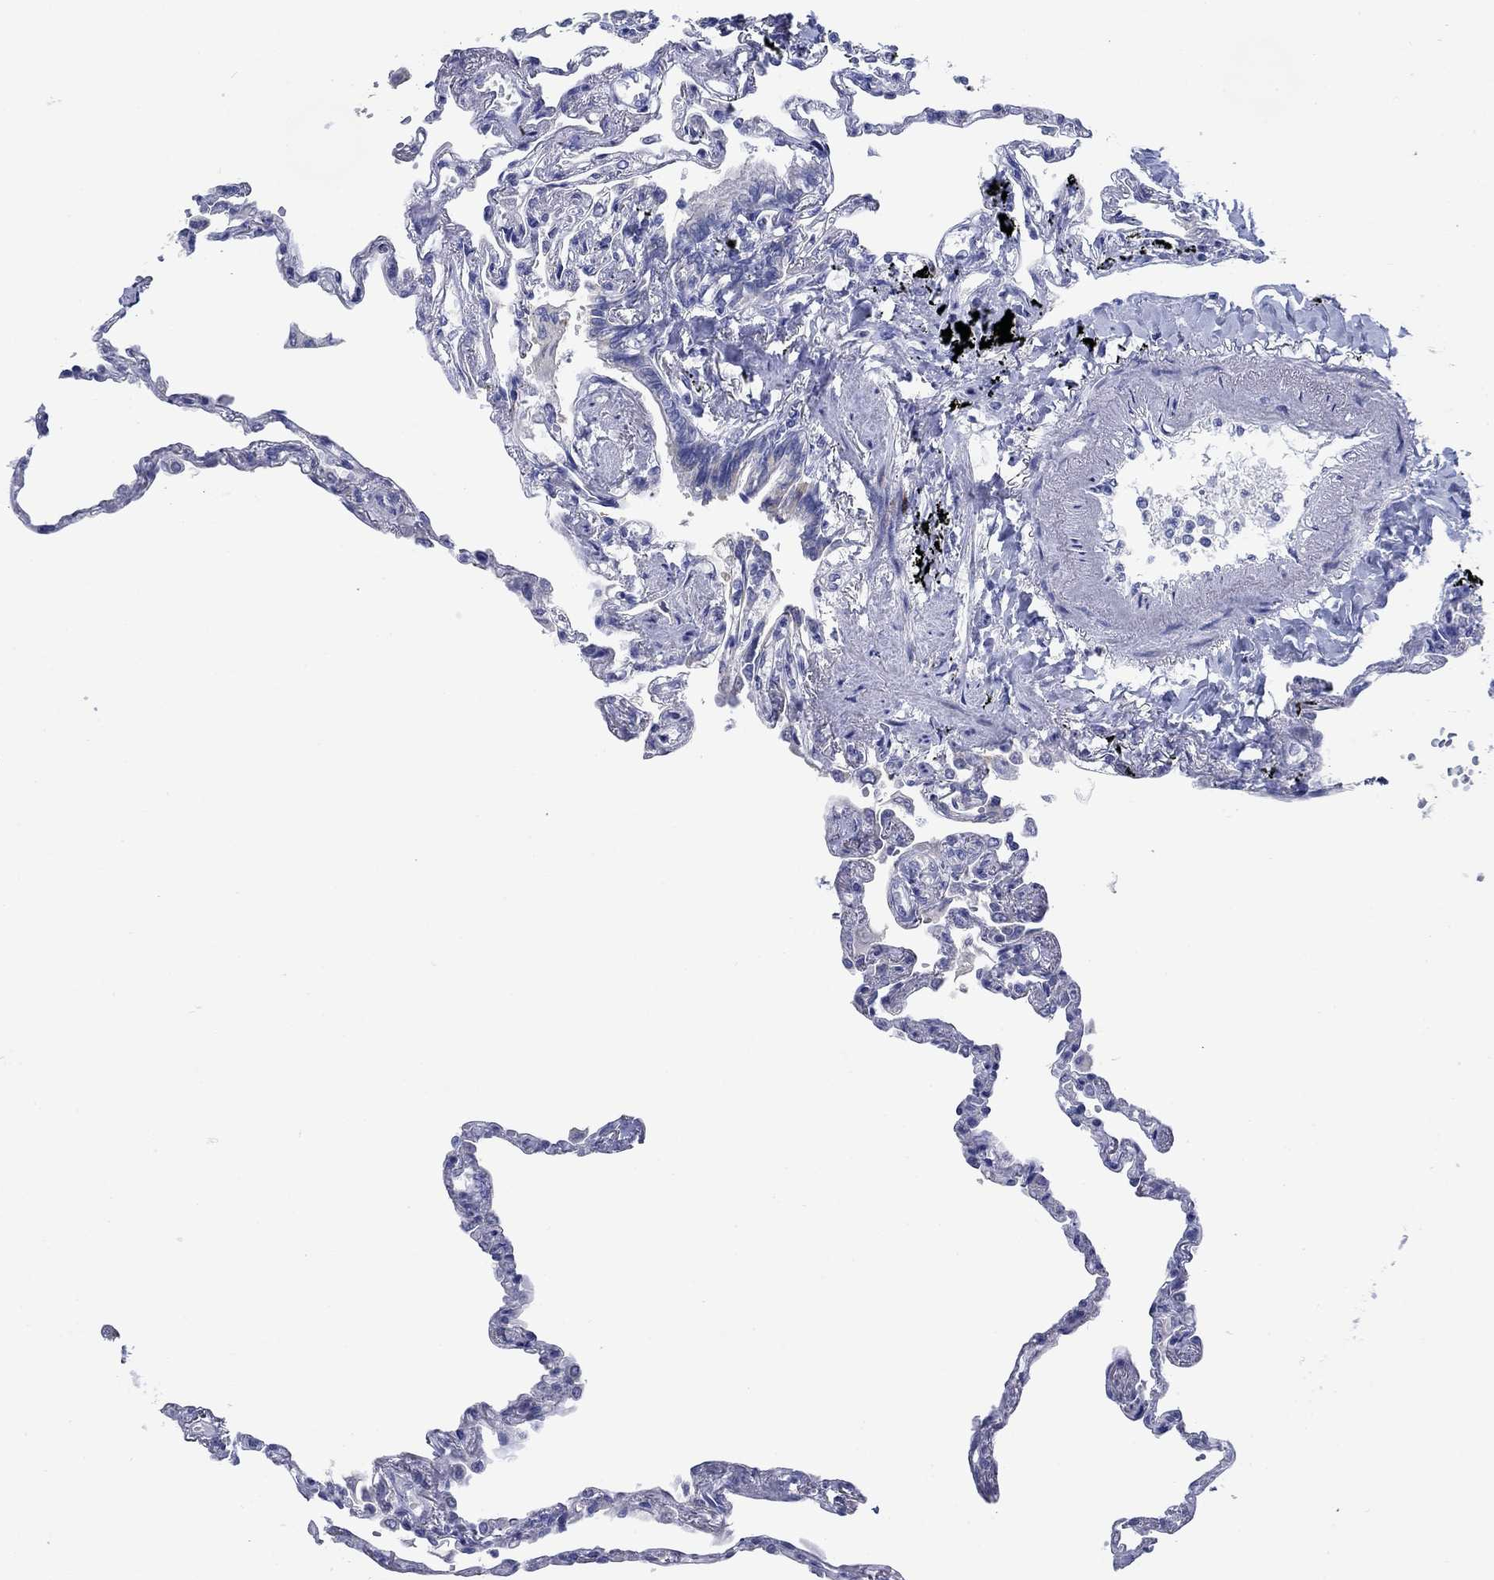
{"staining": {"intensity": "negative", "quantity": "none", "location": "none"}, "tissue": "lung", "cell_type": "Alveolar cells", "image_type": "normal", "snomed": [{"axis": "morphology", "description": "Normal tissue, NOS"}, {"axis": "topography", "description": "Lung"}], "caption": "This is an immunohistochemistry photomicrograph of unremarkable lung. There is no positivity in alveolar cells.", "gene": "ENSG00000251537", "patient": {"sex": "male", "age": 78}}